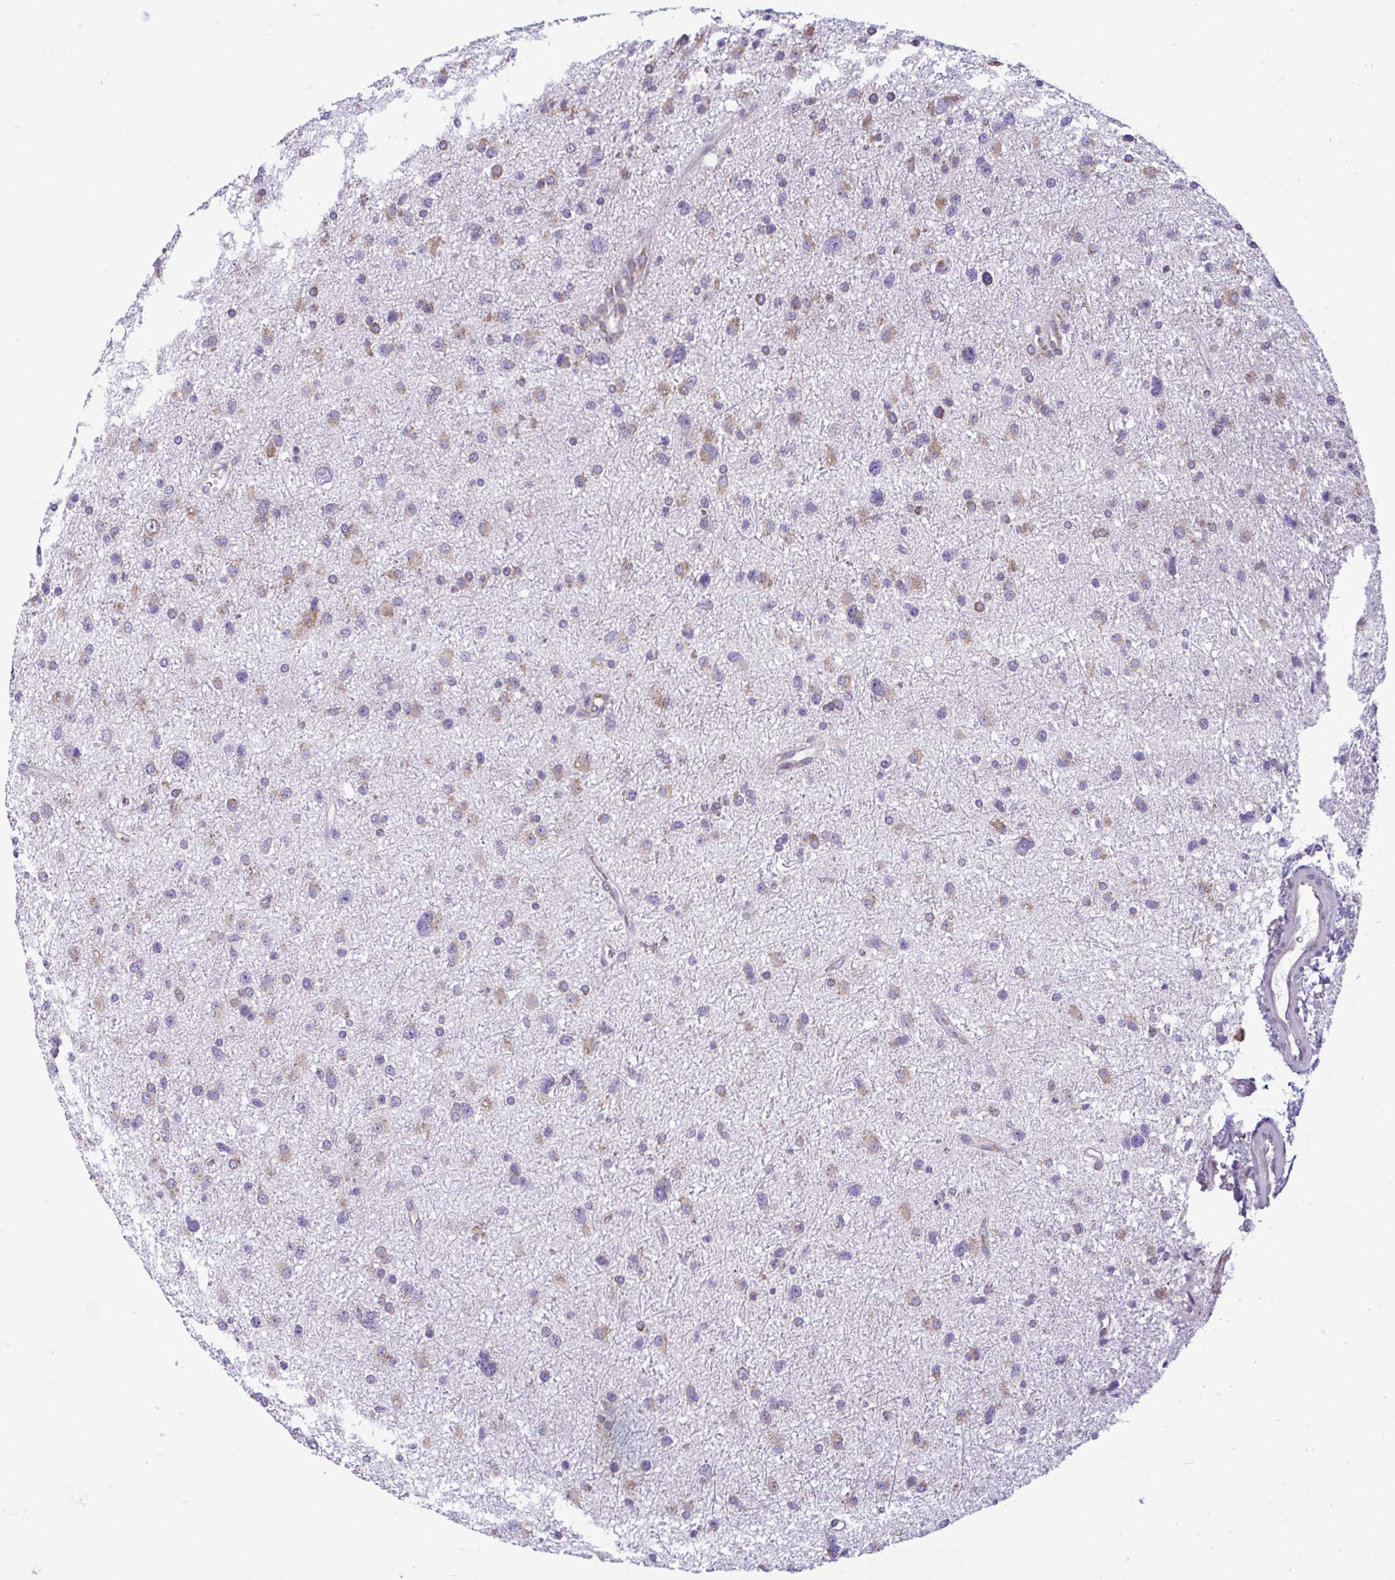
{"staining": {"intensity": "moderate", "quantity": ">75%", "location": "cytoplasmic/membranous"}, "tissue": "glioma", "cell_type": "Tumor cells", "image_type": "cancer", "snomed": [{"axis": "morphology", "description": "Glioma, malignant, Low grade"}, {"axis": "topography", "description": "Brain"}], "caption": "There is medium levels of moderate cytoplasmic/membranous positivity in tumor cells of glioma, as demonstrated by immunohistochemical staining (brown color).", "gene": "RPS16", "patient": {"sex": "female", "age": 55}}